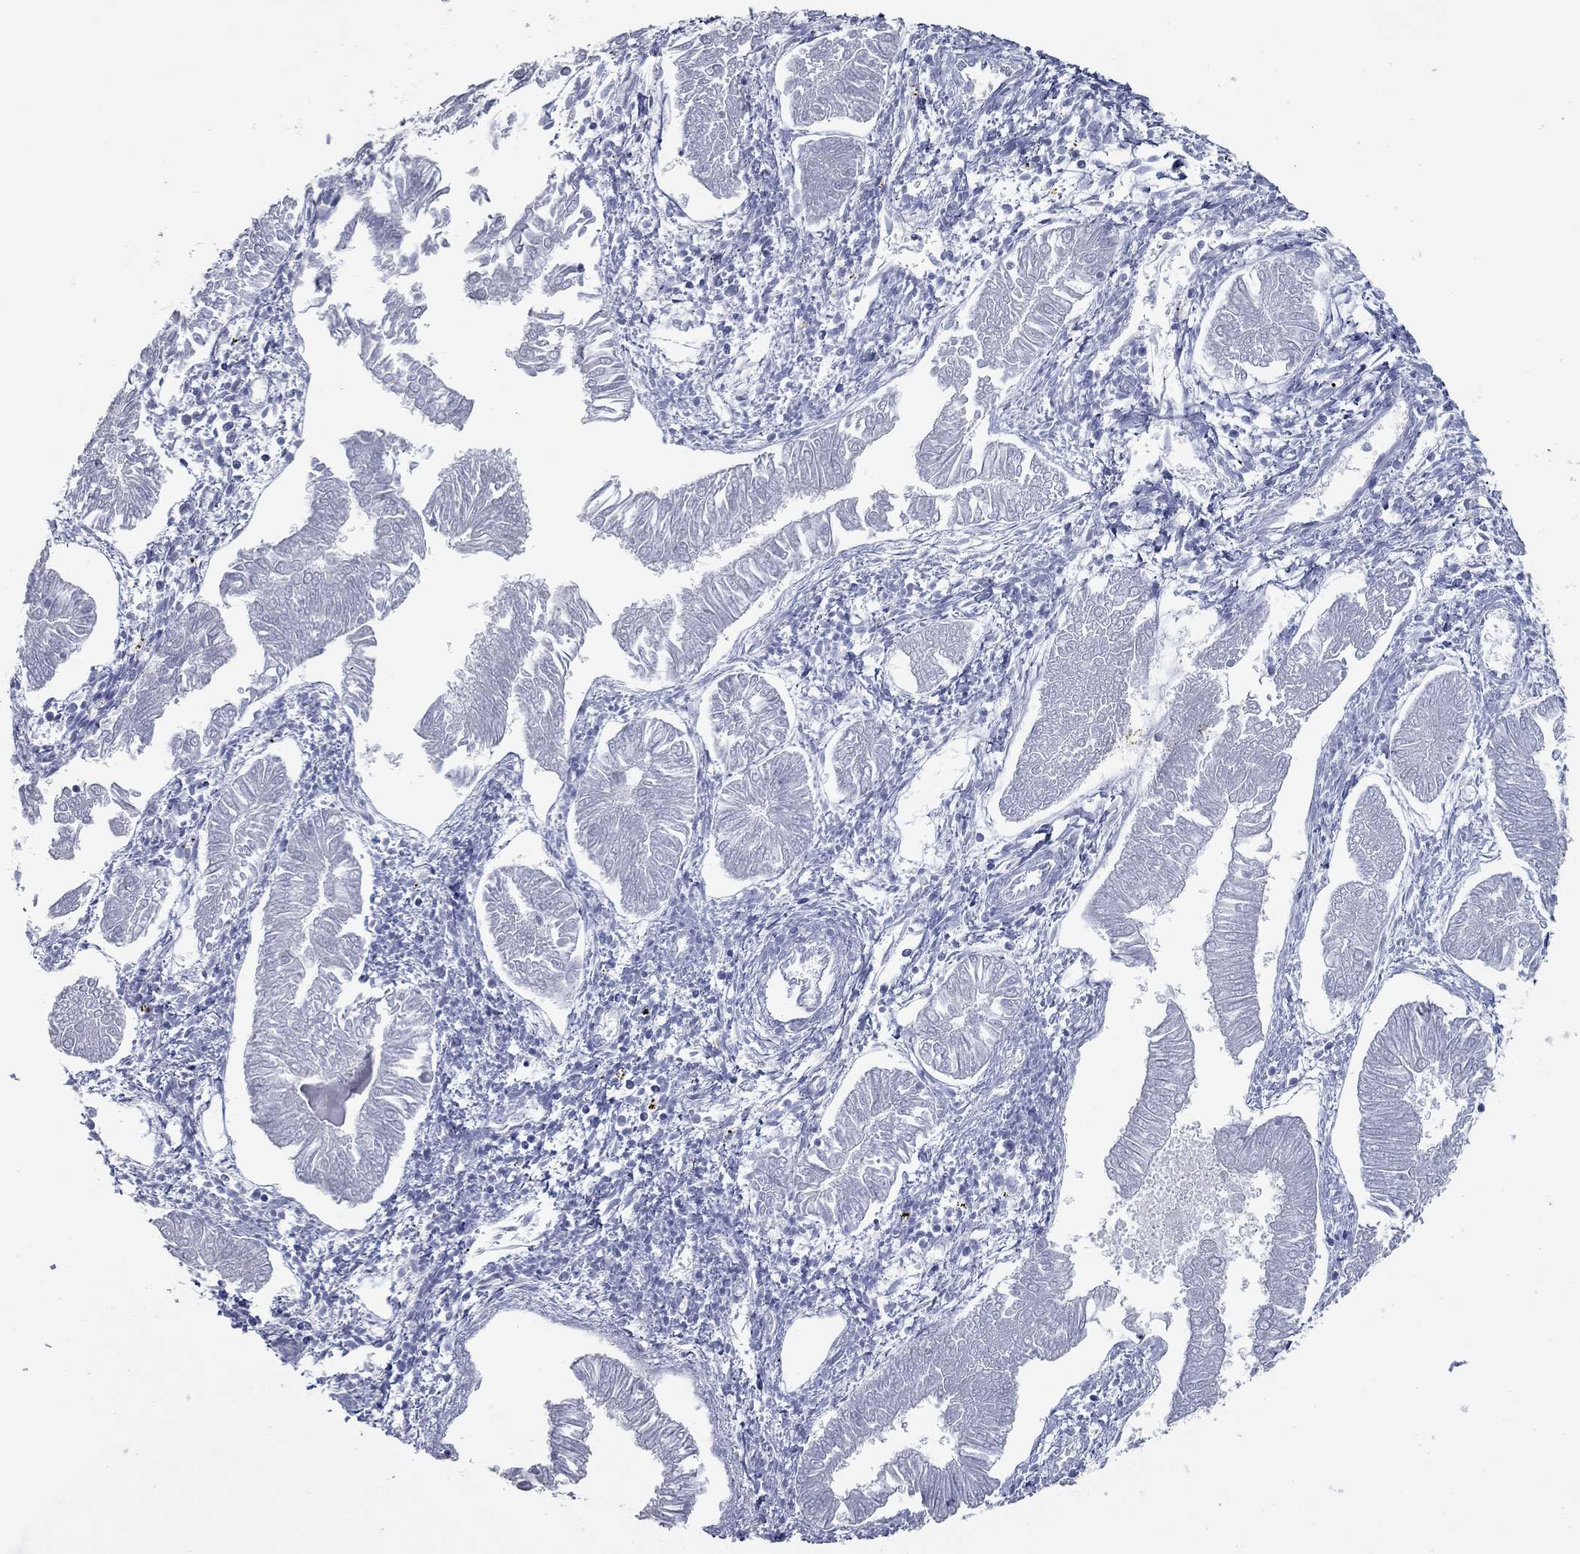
{"staining": {"intensity": "negative", "quantity": "none", "location": "none"}, "tissue": "endometrial cancer", "cell_type": "Tumor cells", "image_type": "cancer", "snomed": [{"axis": "morphology", "description": "Adenocarcinoma, NOS"}, {"axis": "topography", "description": "Endometrium"}], "caption": "Immunohistochemistry micrograph of neoplastic tissue: human endometrial adenocarcinoma stained with DAB (3,3'-diaminobenzidine) shows no significant protein positivity in tumor cells.", "gene": "TAC1", "patient": {"sex": "female", "age": 53}}